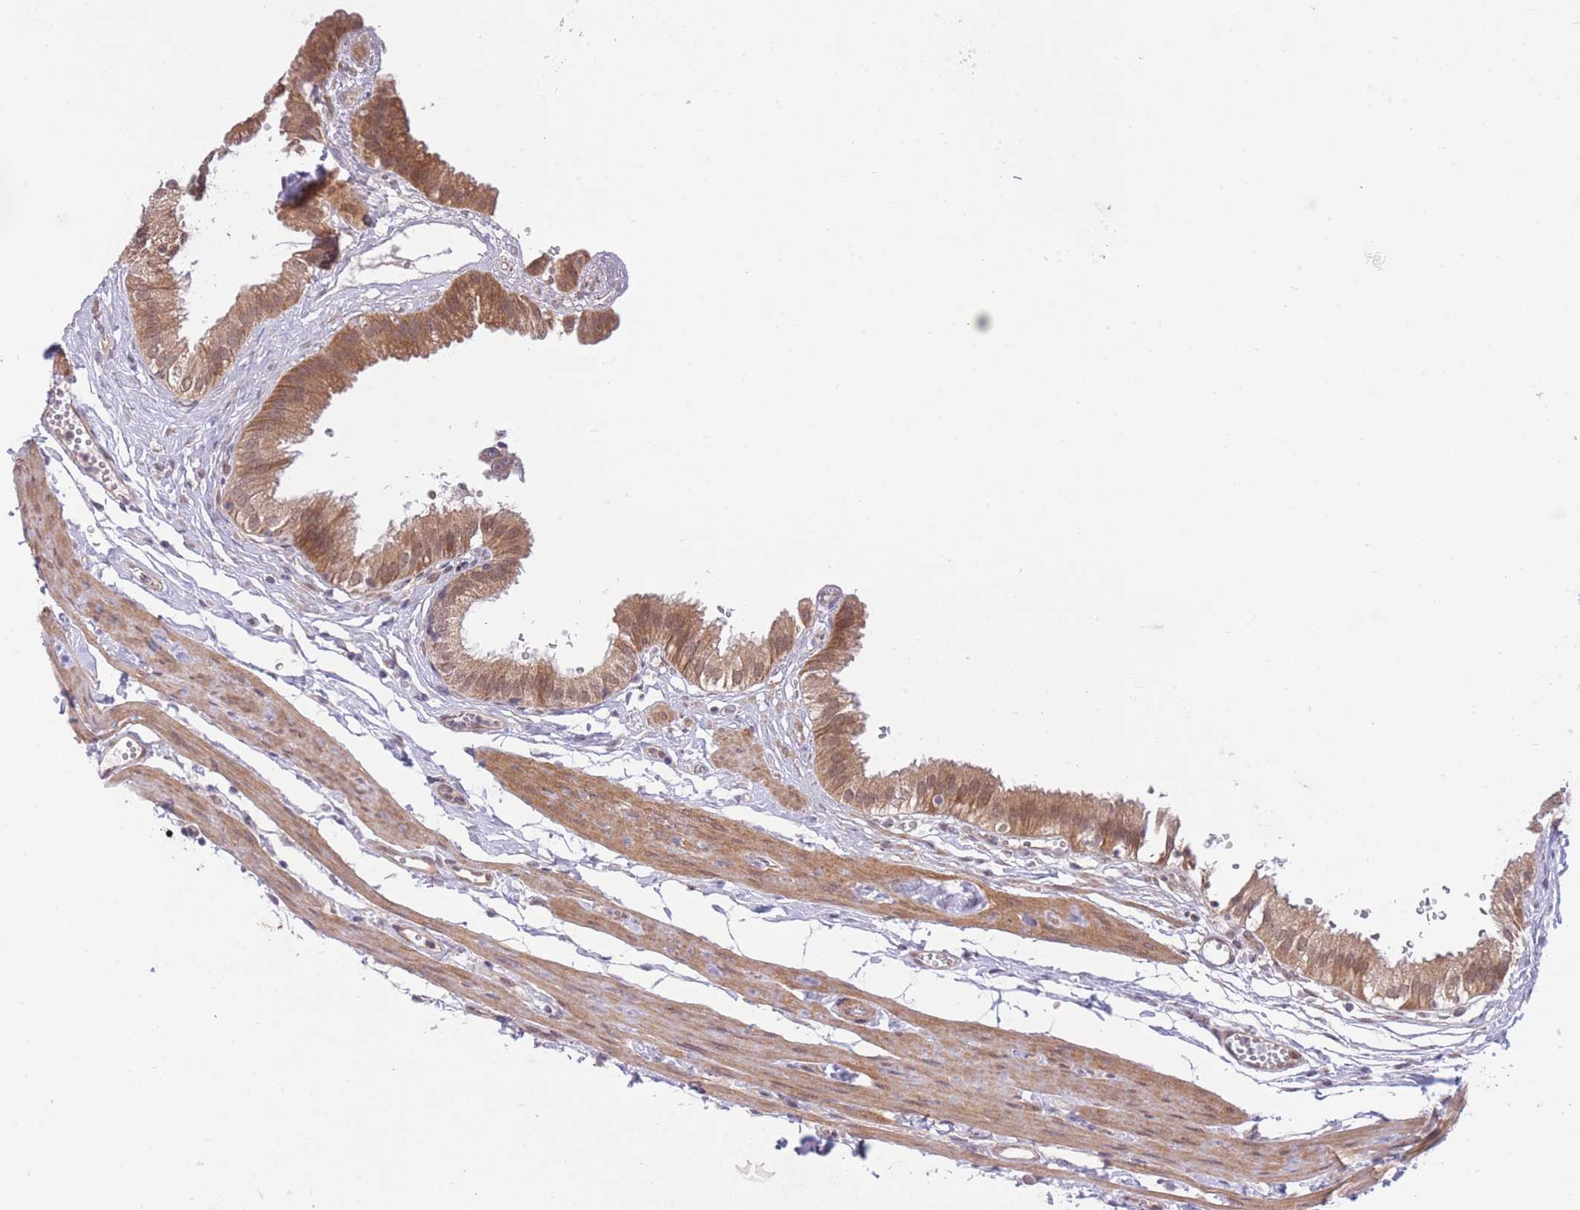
{"staining": {"intensity": "moderate", "quantity": ">75%", "location": "cytoplasmic/membranous,nuclear"}, "tissue": "gallbladder", "cell_type": "Glandular cells", "image_type": "normal", "snomed": [{"axis": "morphology", "description": "Normal tissue, NOS"}, {"axis": "topography", "description": "Gallbladder"}], "caption": "High-power microscopy captured an immunohistochemistry (IHC) image of benign gallbladder, revealing moderate cytoplasmic/membranous,nuclear expression in about >75% of glandular cells.", "gene": "ELOA2", "patient": {"sex": "female", "age": 61}}